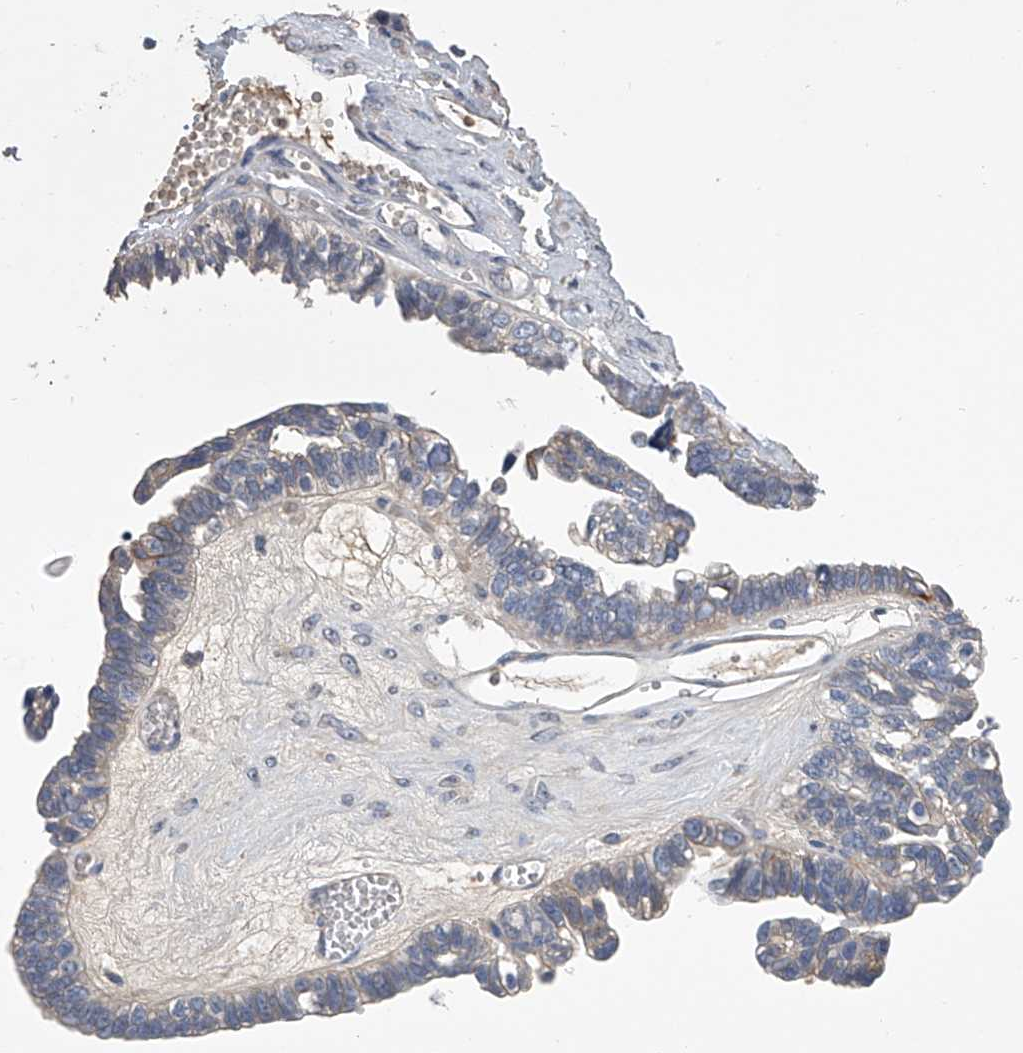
{"staining": {"intensity": "weak", "quantity": "<25%", "location": "cytoplasmic/membranous"}, "tissue": "ovarian cancer", "cell_type": "Tumor cells", "image_type": "cancer", "snomed": [{"axis": "morphology", "description": "Cystadenocarcinoma, serous, NOS"}, {"axis": "topography", "description": "Ovary"}], "caption": "This is a photomicrograph of immunohistochemistry staining of ovarian cancer (serous cystadenocarcinoma), which shows no expression in tumor cells.", "gene": "MDN1", "patient": {"sex": "female", "age": 79}}